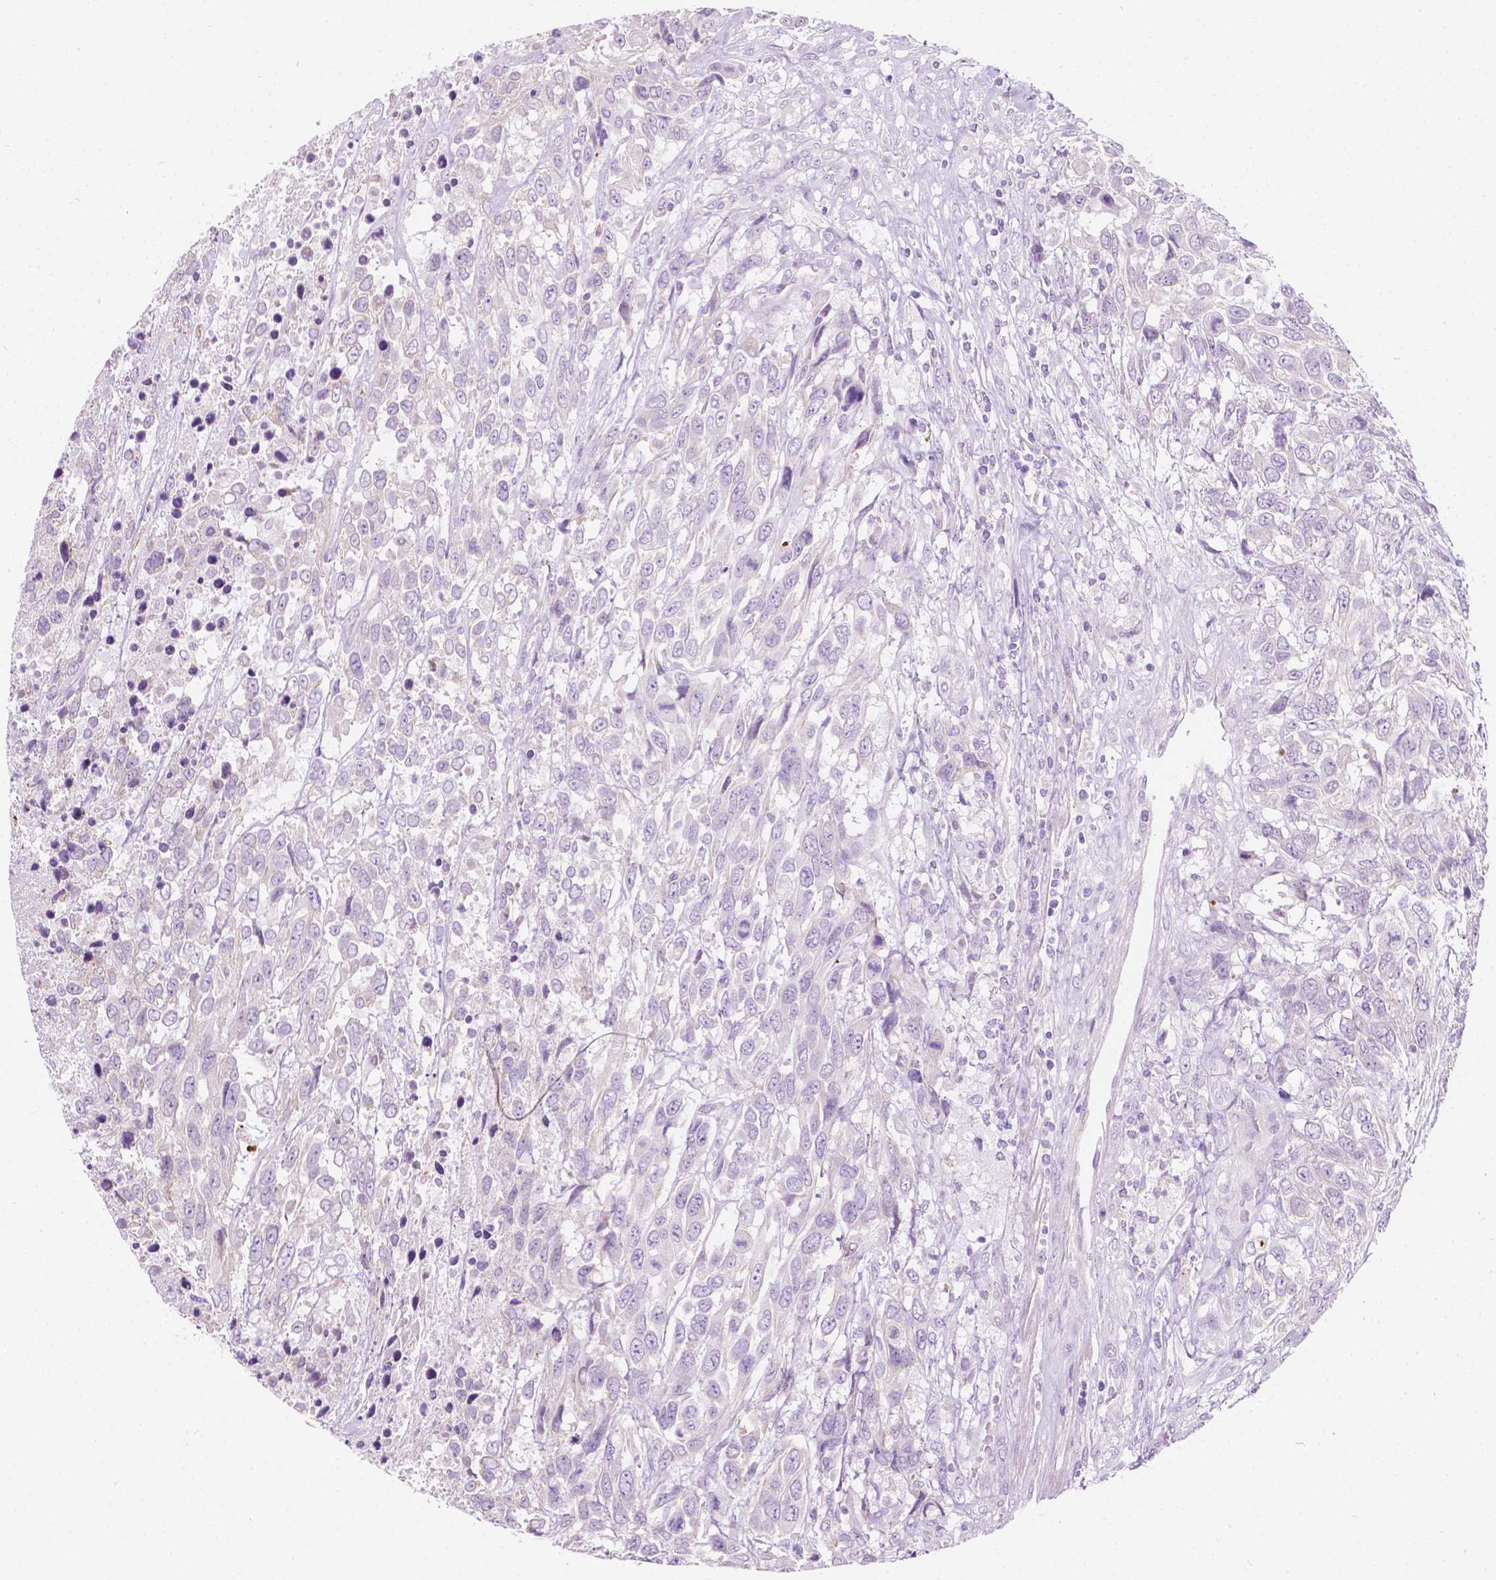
{"staining": {"intensity": "negative", "quantity": "none", "location": "none"}, "tissue": "urothelial cancer", "cell_type": "Tumor cells", "image_type": "cancer", "snomed": [{"axis": "morphology", "description": "Urothelial carcinoma, High grade"}, {"axis": "topography", "description": "Urinary bladder"}], "caption": "Immunohistochemical staining of high-grade urothelial carcinoma exhibits no significant expression in tumor cells.", "gene": "NOS1AP", "patient": {"sex": "female", "age": 70}}